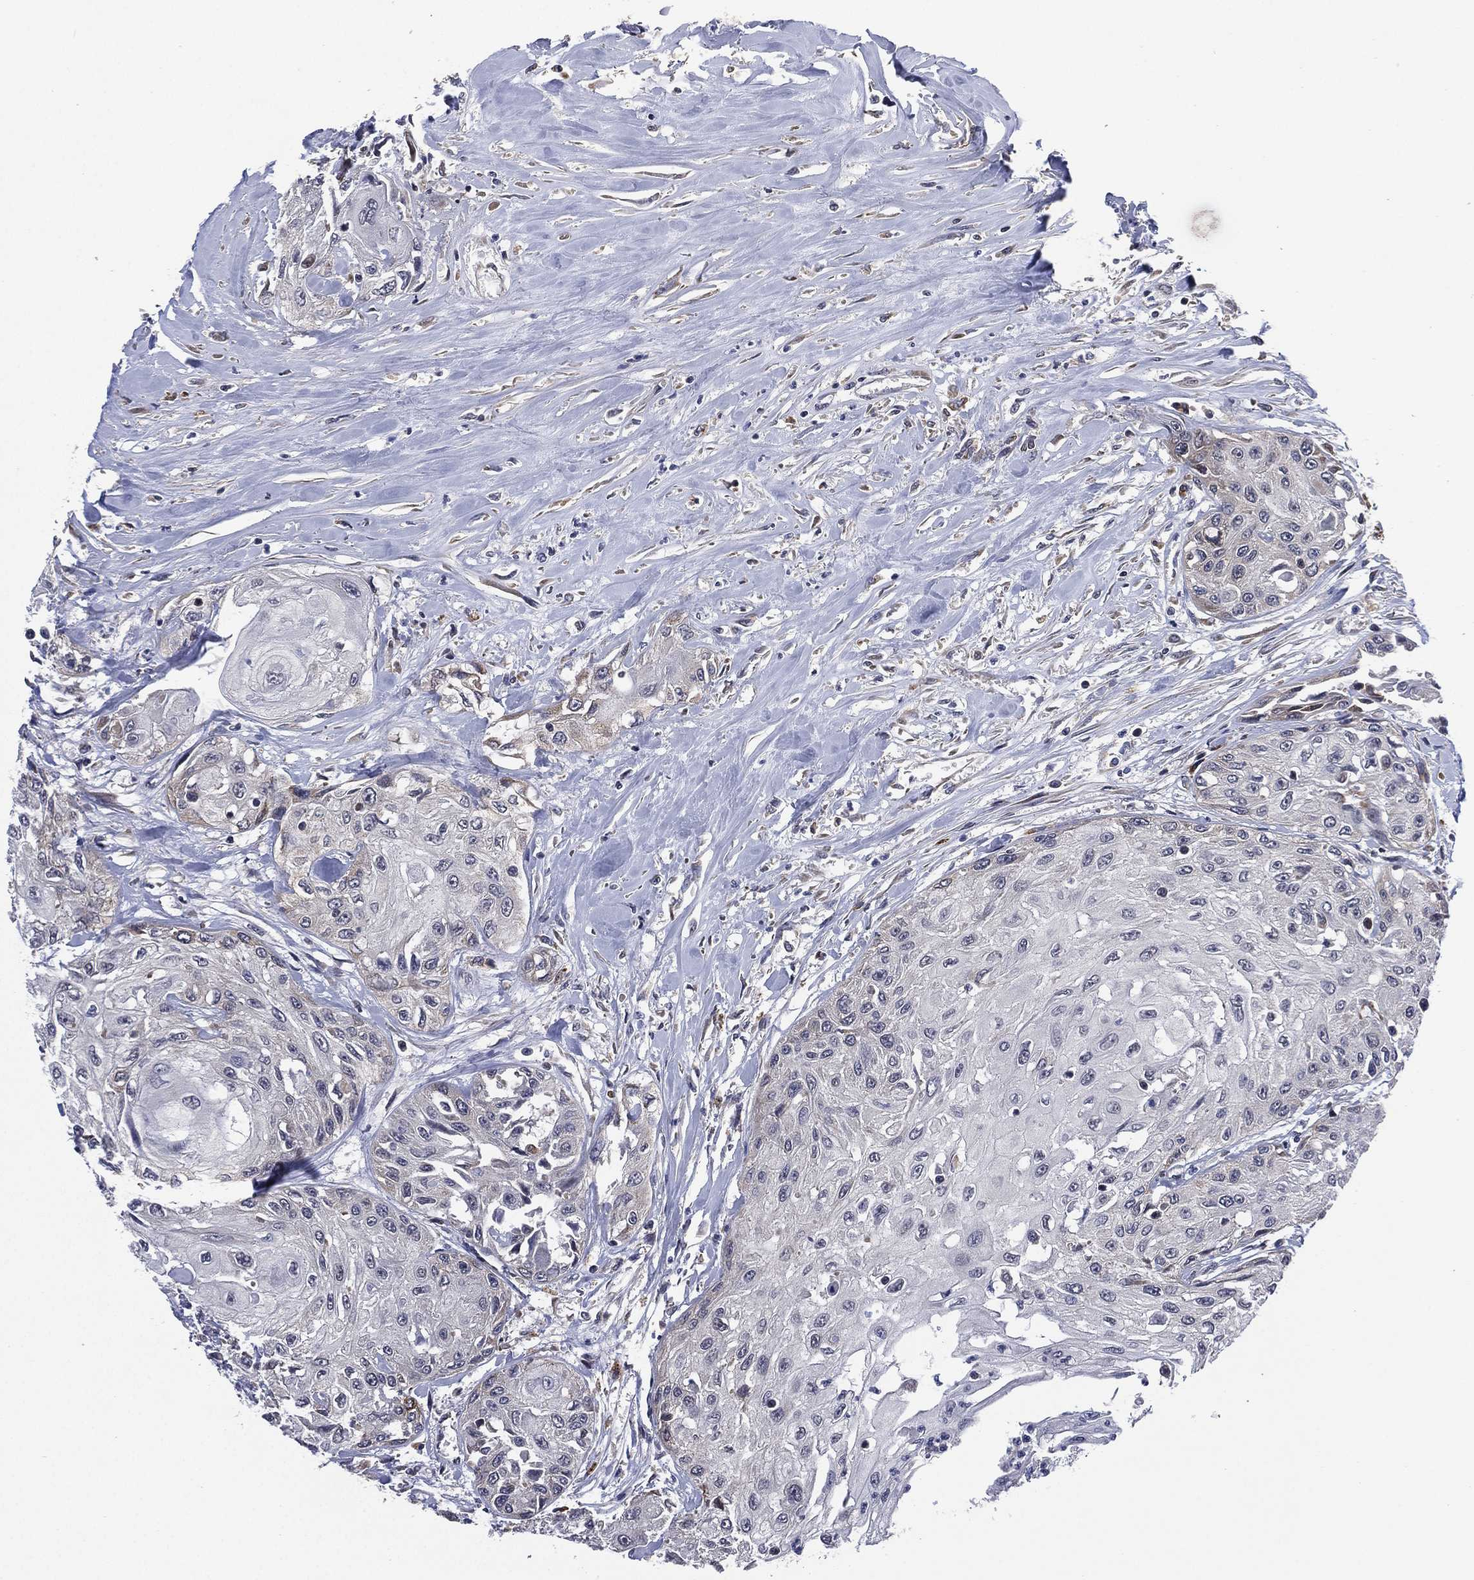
{"staining": {"intensity": "weak", "quantity": "<25%", "location": "cytoplasmic/membranous"}, "tissue": "head and neck cancer", "cell_type": "Tumor cells", "image_type": "cancer", "snomed": [{"axis": "morphology", "description": "Normal tissue, NOS"}, {"axis": "morphology", "description": "Squamous cell carcinoma, NOS"}, {"axis": "topography", "description": "Oral tissue"}, {"axis": "topography", "description": "Peripheral nerve tissue"}, {"axis": "topography", "description": "Head-Neck"}], "caption": "This photomicrograph is of head and neck cancer stained with immunohistochemistry (IHC) to label a protein in brown with the nuclei are counter-stained blue. There is no staining in tumor cells. (DAB (3,3'-diaminobenzidine) immunohistochemistry with hematoxylin counter stain).", "gene": "SELENOO", "patient": {"sex": "female", "age": 59}}